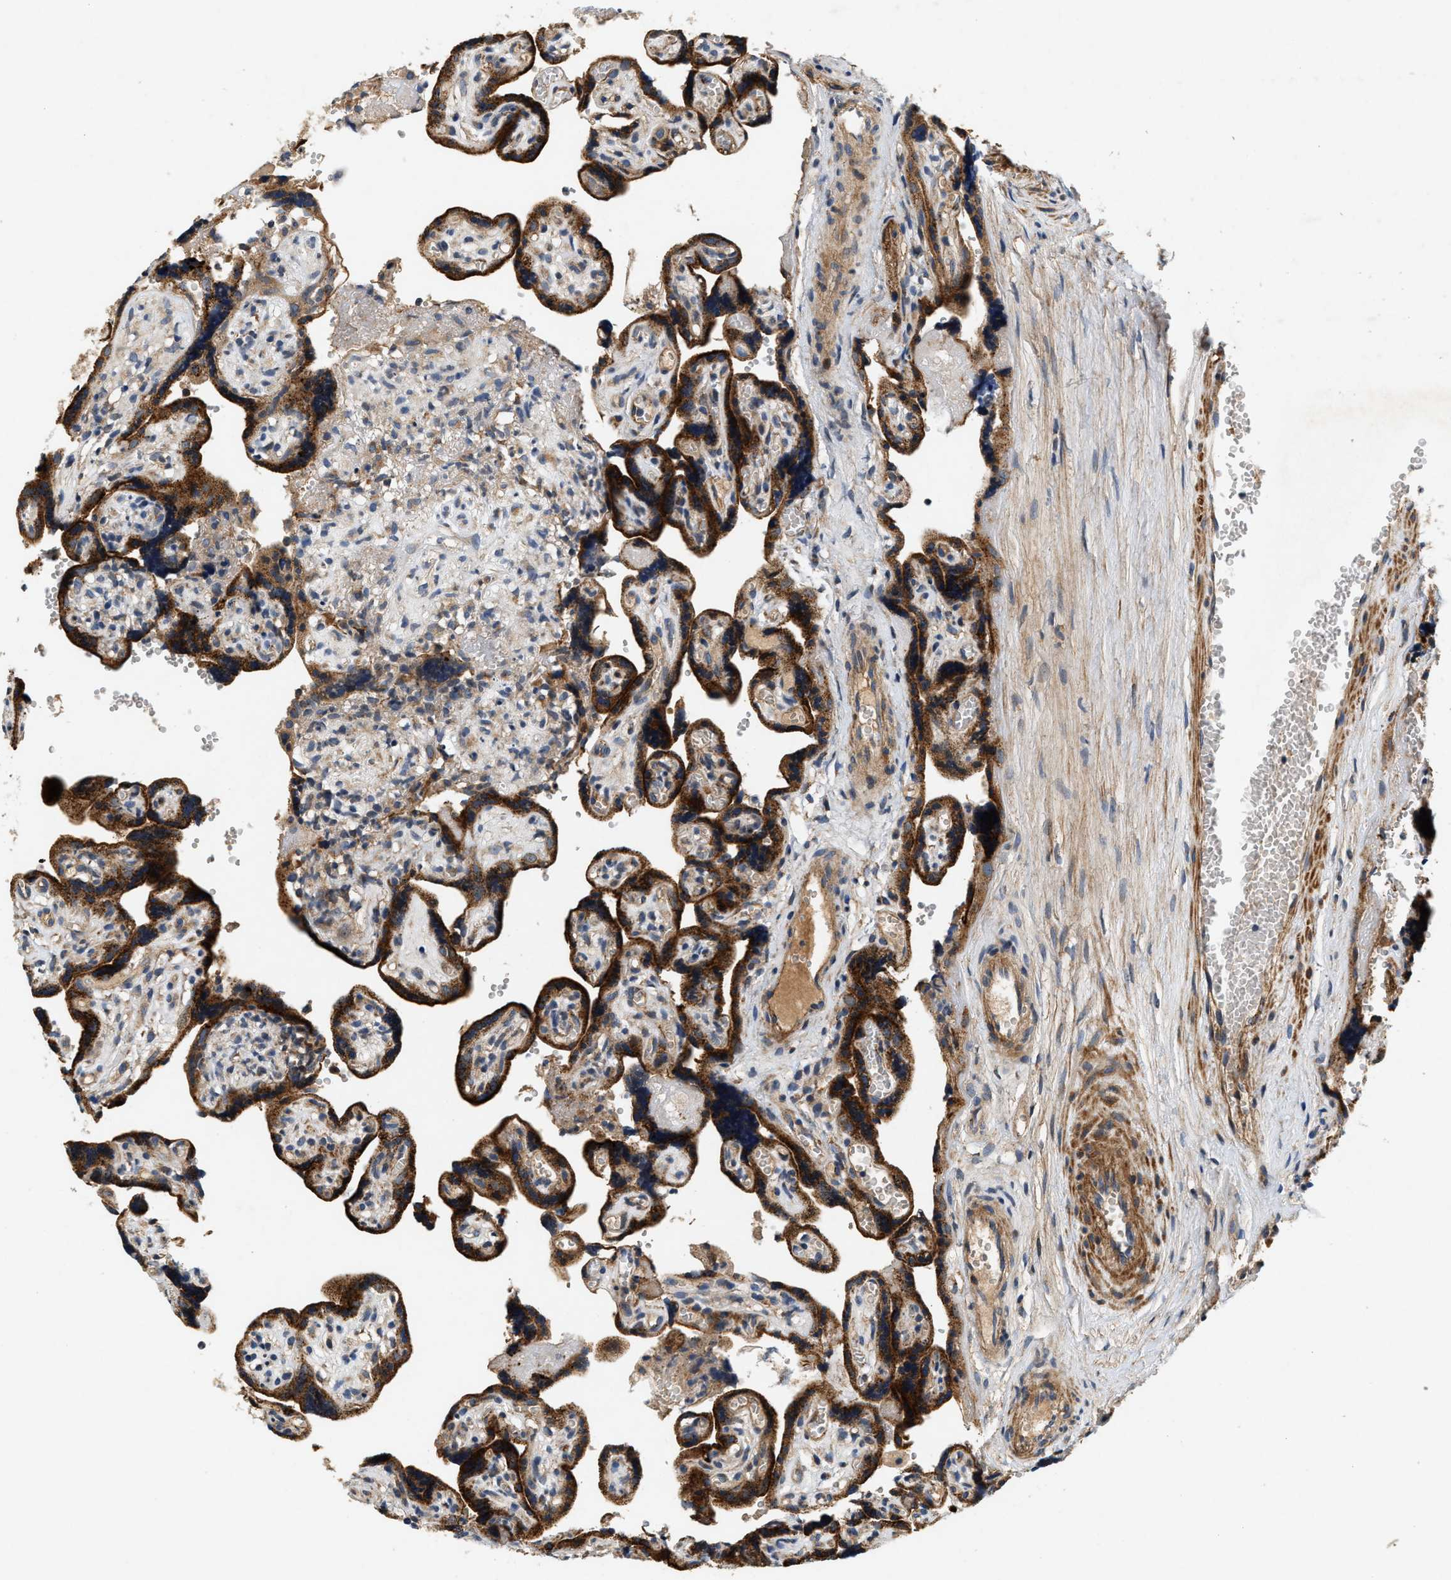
{"staining": {"intensity": "moderate", "quantity": ">75%", "location": "cytoplasmic/membranous"}, "tissue": "placenta", "cell_type": "Decidual cells", "image_type": "normal", "snomed": [{"axis": "morphology", "description": "Normal tissue, NOS"}, {"axis": "topography", "description": "Placenta"}], "caption": "Immunohistochemical staining of unremarkable placenta reveals >75% levels of moderate cytoplasmic/membranous protein expression in about >75% of decidual cells.", "gene": "DUSP10", "patient": {"sex": "female", "age": 30}}